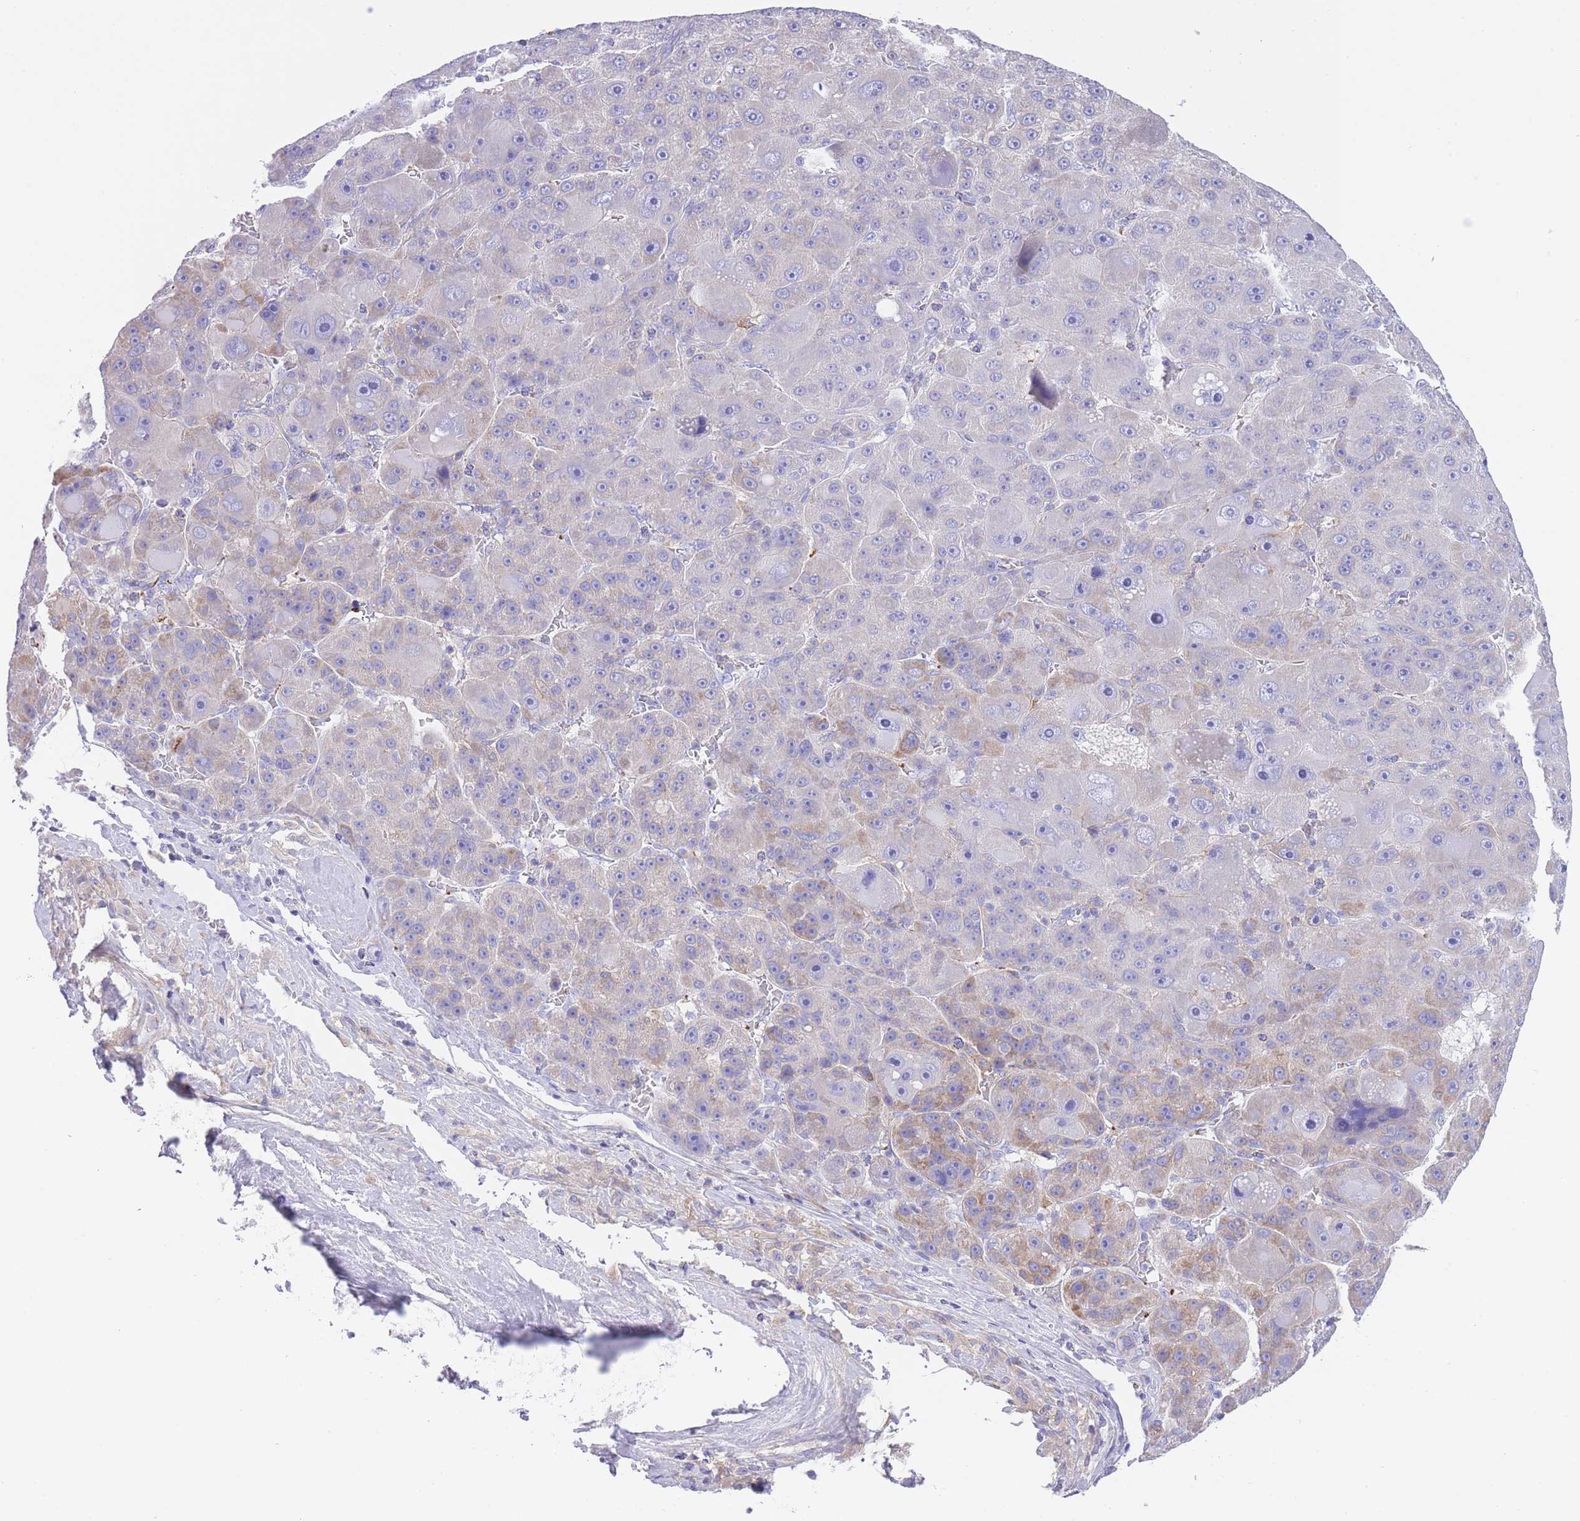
{"staining": {"intensity": "negative", "quantity": "none", "location": "none"}, "tissue": "liver cancer", "cell_type": "Tumor cells", "image_type": "cancer", "snomed": [{"axis": "morphology", "description": "Carcinoma, Hepatocellular, NOS"}, {"axis": "topography", "description": "Liver"}], "caption": "A histopathology image of liver hepatocellular carcinoma stained for a protein shows no brown staining in tumor cells.", "gene": "LDB3", "patient": {"sex": "male", "age": 76}}